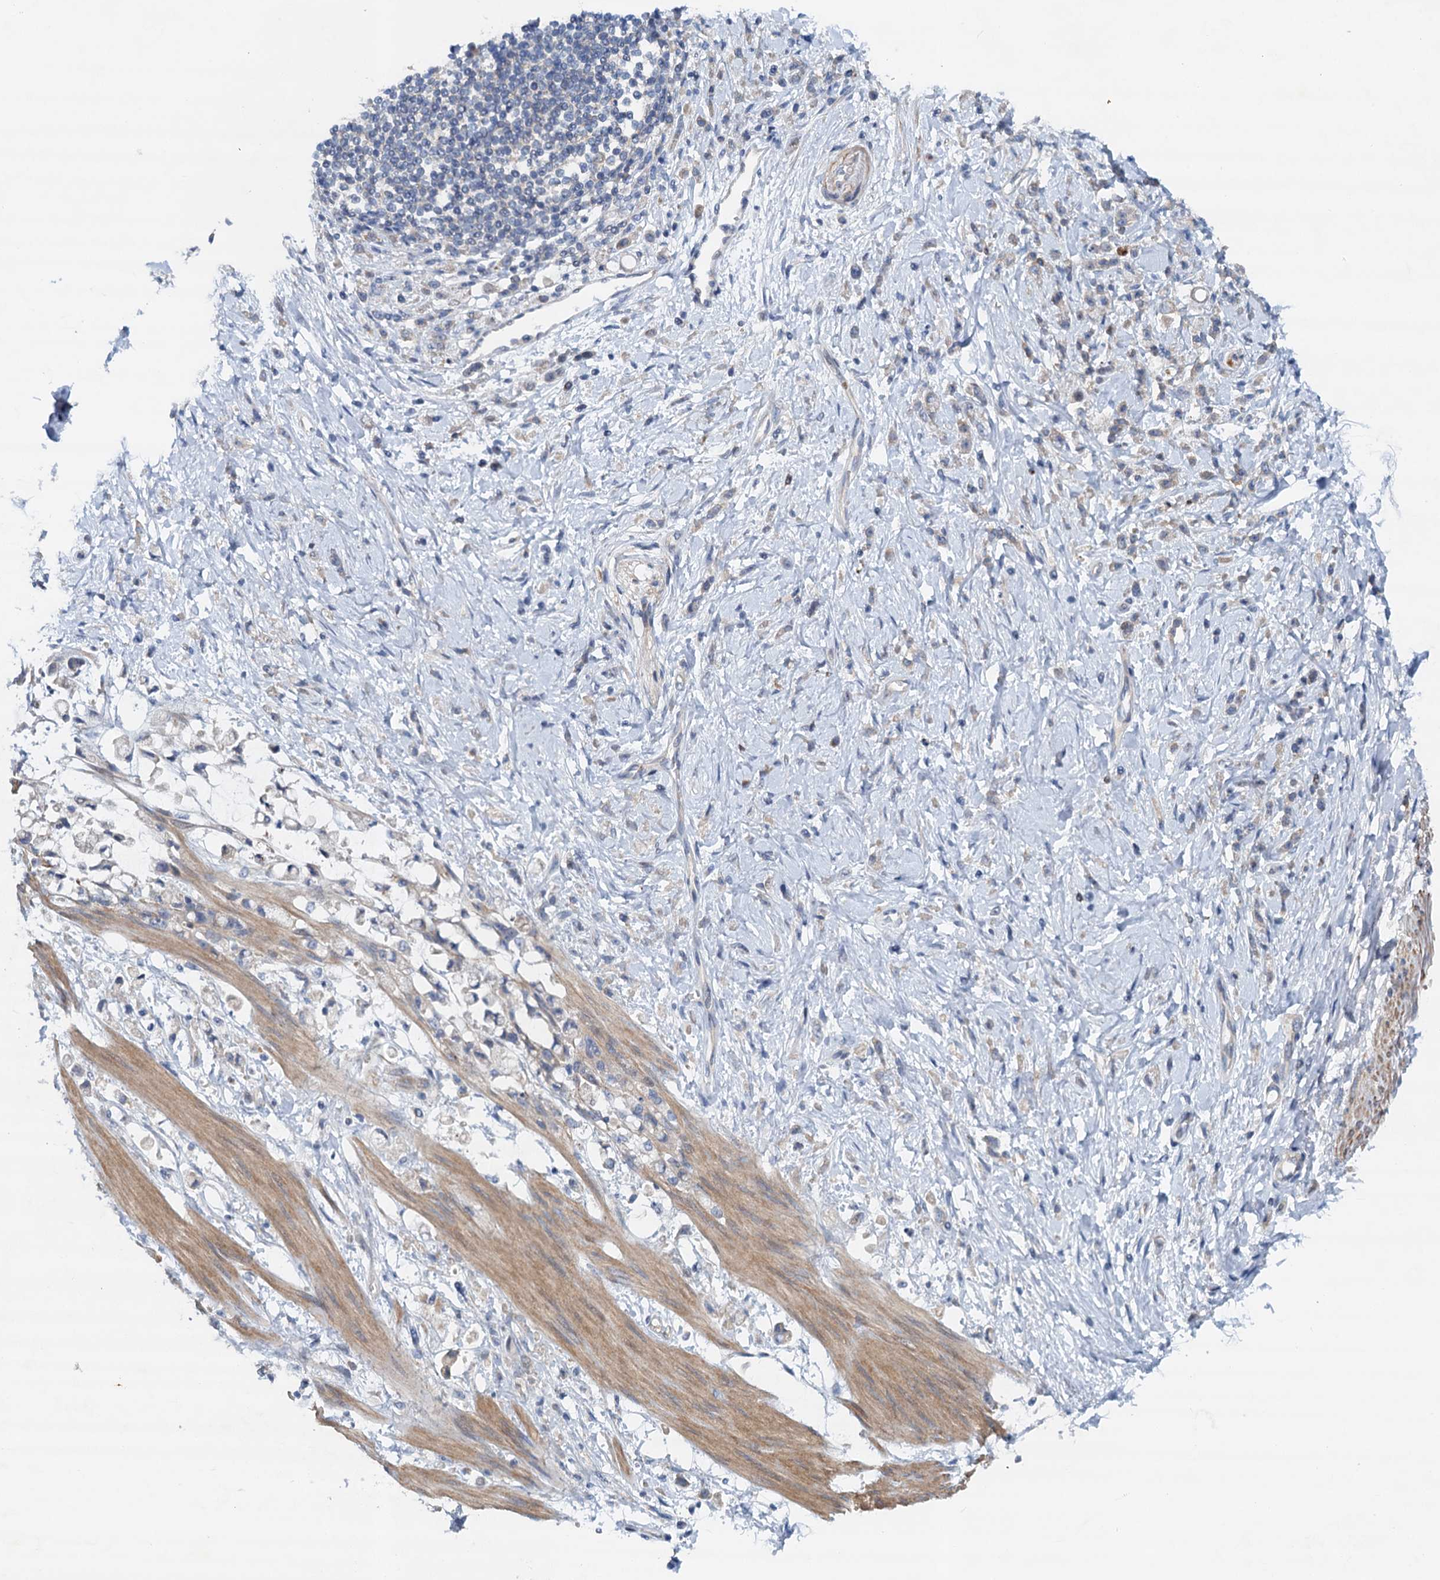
{"staining": {"intensity": "negative", "quantity": "none", "location": "none"}, "tissue": "stomach cancer", "cell_type": "Tumor cells", "image_type": "cancer", "snomed": [{"axis": "morphology", "description": "Adenocarcinoma, NOS"}, {"axis": "topography", "description": "Stomach"}], "caption": "A photomicrograph of human stomach adenocarcinoma is negative for staining in tumor cells.", "gene": "NBEA", "patient": {"sex": "female", "age": 60}}